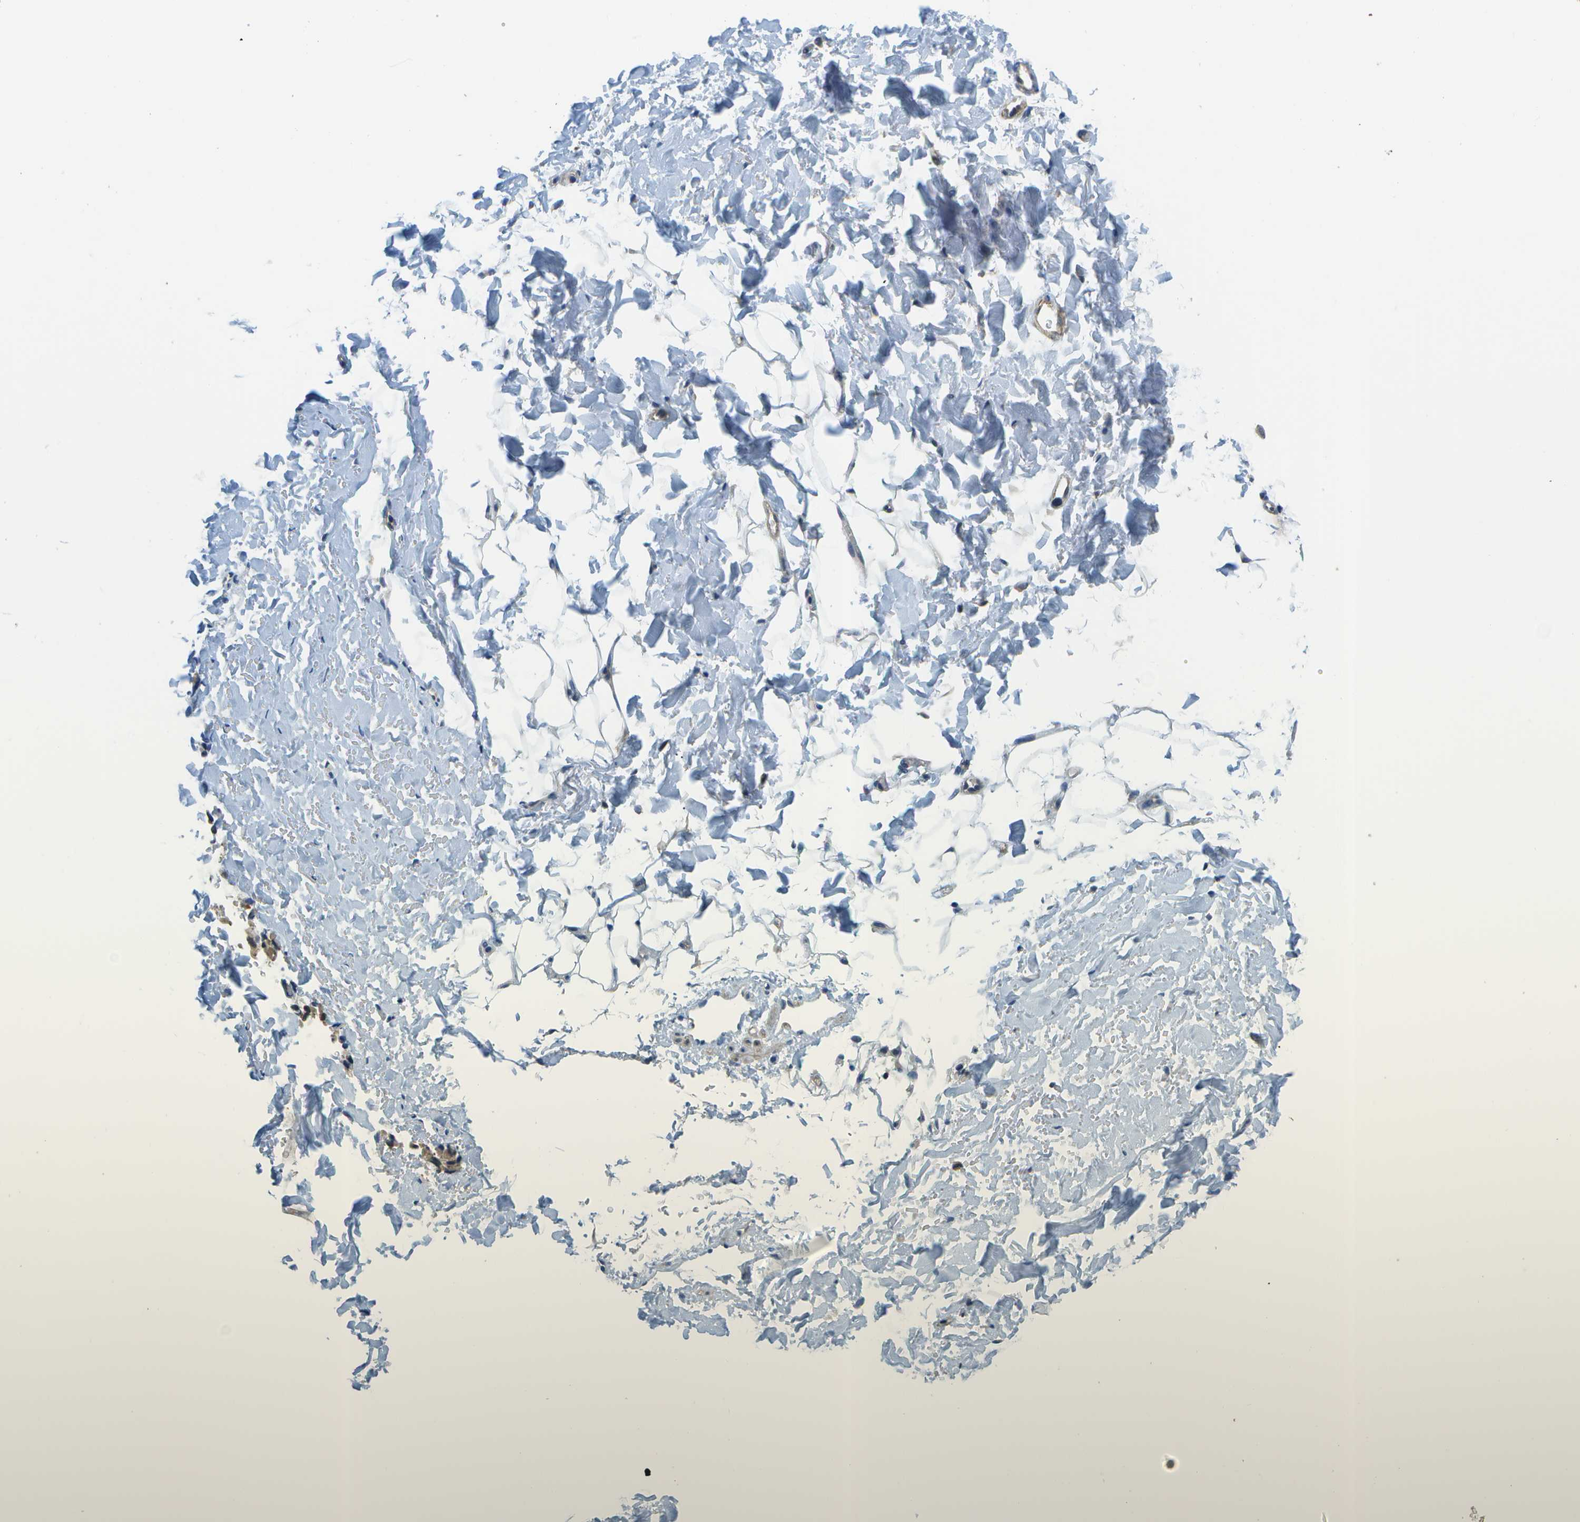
{"staining": {"intensity": "negative", "quantity": "none", "location": "none"}, "tissue": "adipose tissue", "cell_type": "Adipocytes", "image_type": "normal", "snomed": [{"axis": "morphology", "description": "Normal tissue, NOS"}, {"axis": "topography", "description": "Cartilage tissue"}, {"axis": "topography", "description": "Bronchus"}], "caption": "A histopathology image of adipose tissue stained for a protein demonstrates no brown staining in adipocytes.", "gene": "ENPP5", "patient": {"sex": "female", "age": 73}}